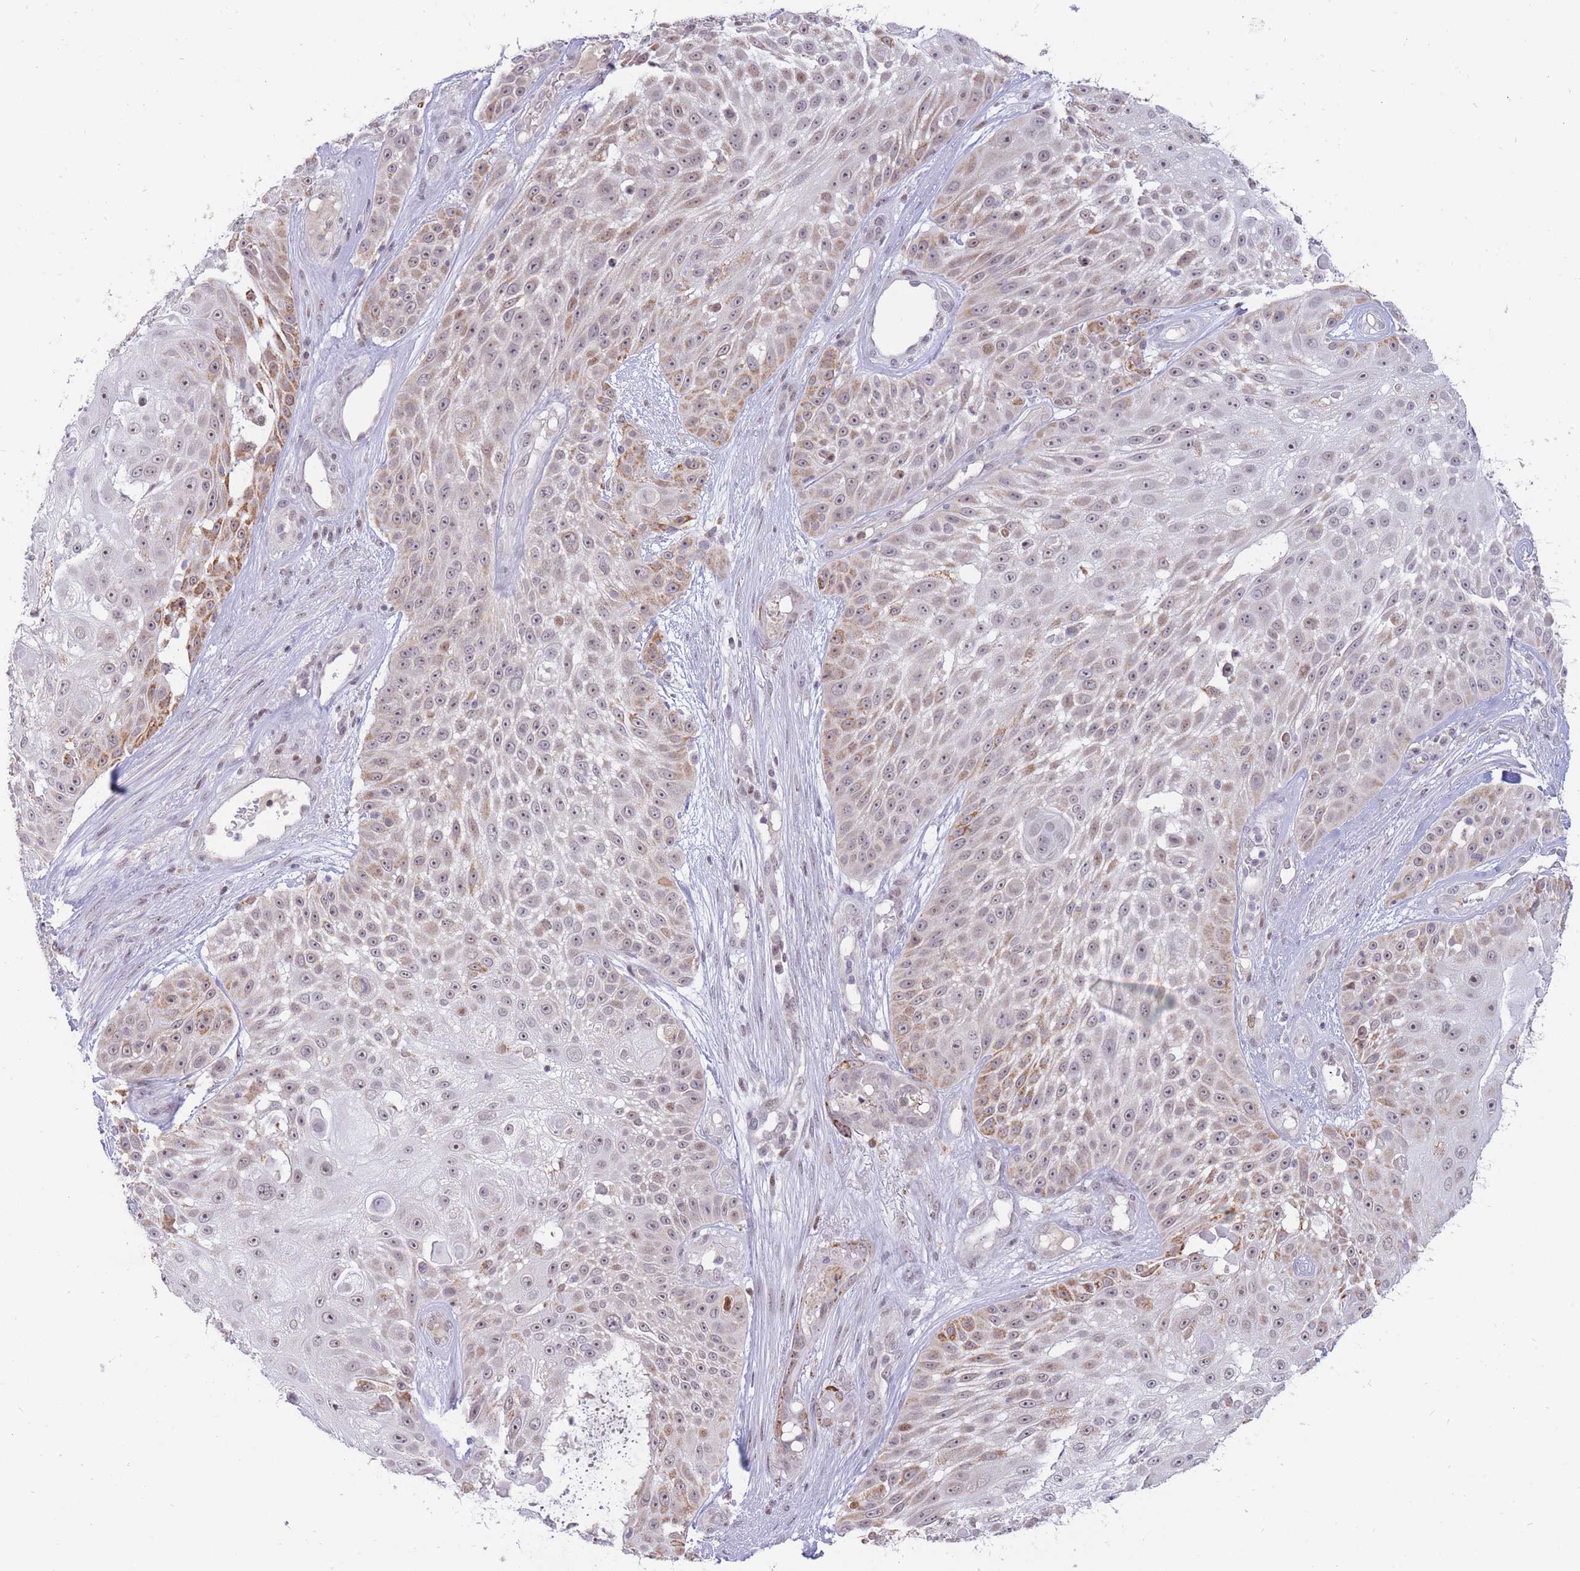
{"staining": {"intensity": "moderate", "quantity": "<25%", "location": "cytoplasmic/membranous,nuclear"}, "tissue": "skin cancer", "cell_type": "Tumor cells", "image_type": "cancer", "snomed": [{"axis": "morphology", "description": "Squamous cell carcinoma, NOS"}, {"axis": "topography", "description": "Skin"}], "caption": "Protein expression by immunohistochemistry demonstrates moderate cytoplasmic/membranous and nuclear expression in about <25% of tumor cells in skin squamous cell carcinoma.", "gene": "TARBP2", "patient": {"sex": "female", "age": 86}}